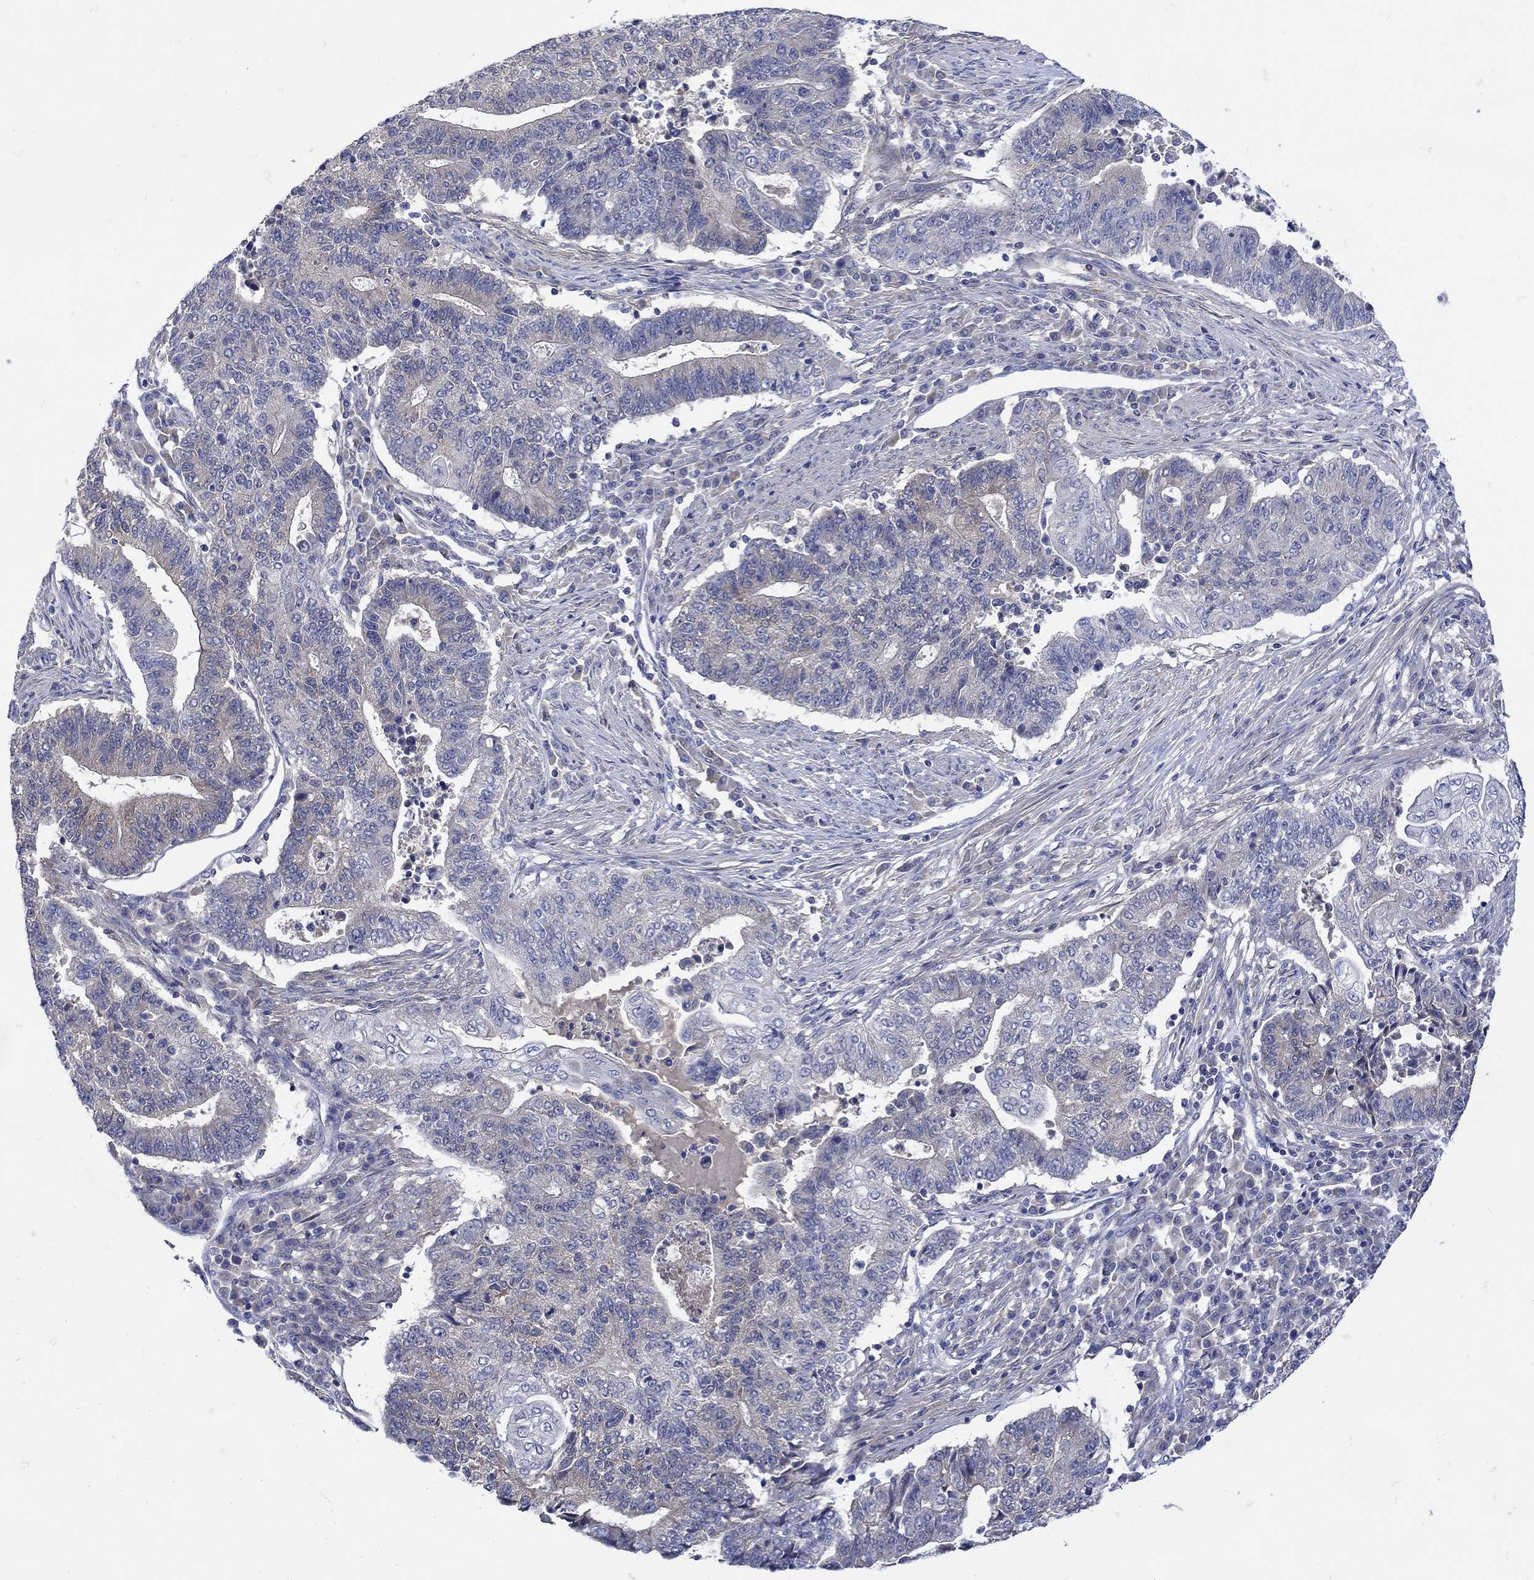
{"staining": {"intensity": "weak", "quantity": "<25%", "location": "cytoplasmic/membranous"}, "tissue": "endometrial cancer", "cell_type": "Tumor cells", "image_type": "cancer", "snomed": [{"axis": "morphology", "description": "Adenocarcinoma, NOS"}, {"axis": "topography", "description": "Uterus"}, {"axis": "topography", "description": "Endometrium"}], "caption": "Endometrial cancer (adenocarcinoma) was stained to show a protein in brown. There is no significant expression in tumor cells.", "gene": "MSI1", "patient": {"sex": "female", "age": 54}}